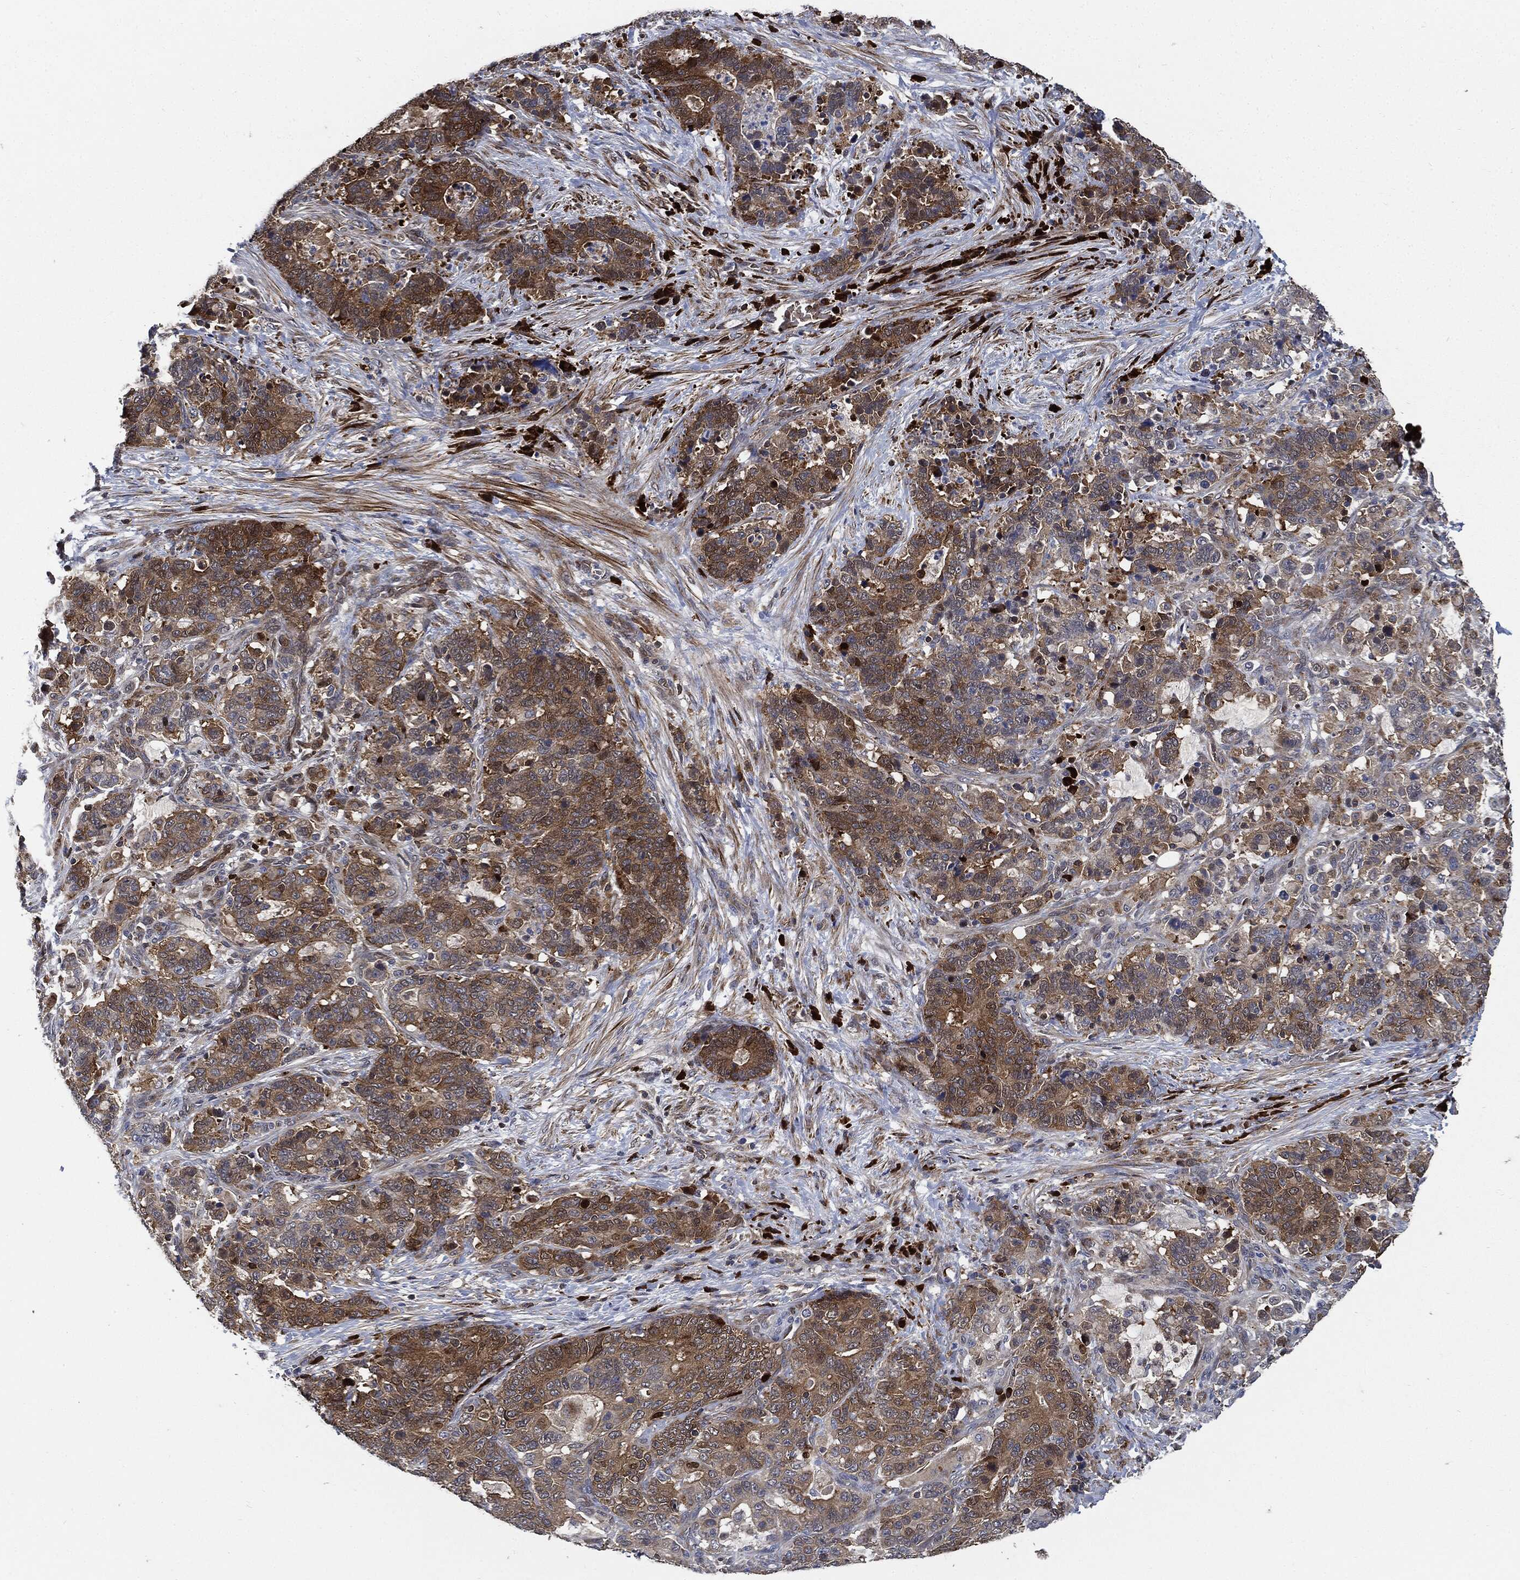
{"staining": {"intensity": "moderate", "quantity": ">75%", "location": "cytoplasmic/membranous"}, "tissue": "stomach cancer", "cell_type": "Tumor cells", "image_type": "cancer", "snomed": [{"axis": "morphology", "description": "Normal tissue, NOS"}, {"axis": "morphology", "description": "Adenocarcinoma, NOS"}, {"axis": "topography", "description": "Stomach"}], "caption": "Stomach cancer (adenocarcinoma) was stained to show a protein in brown. There is medium levels of moderate cytoplasmic/membranous staining in approximately >75% of tumor cells.", "gene": "PRDX2", "patient": {"sex": "female", "age": 64}}